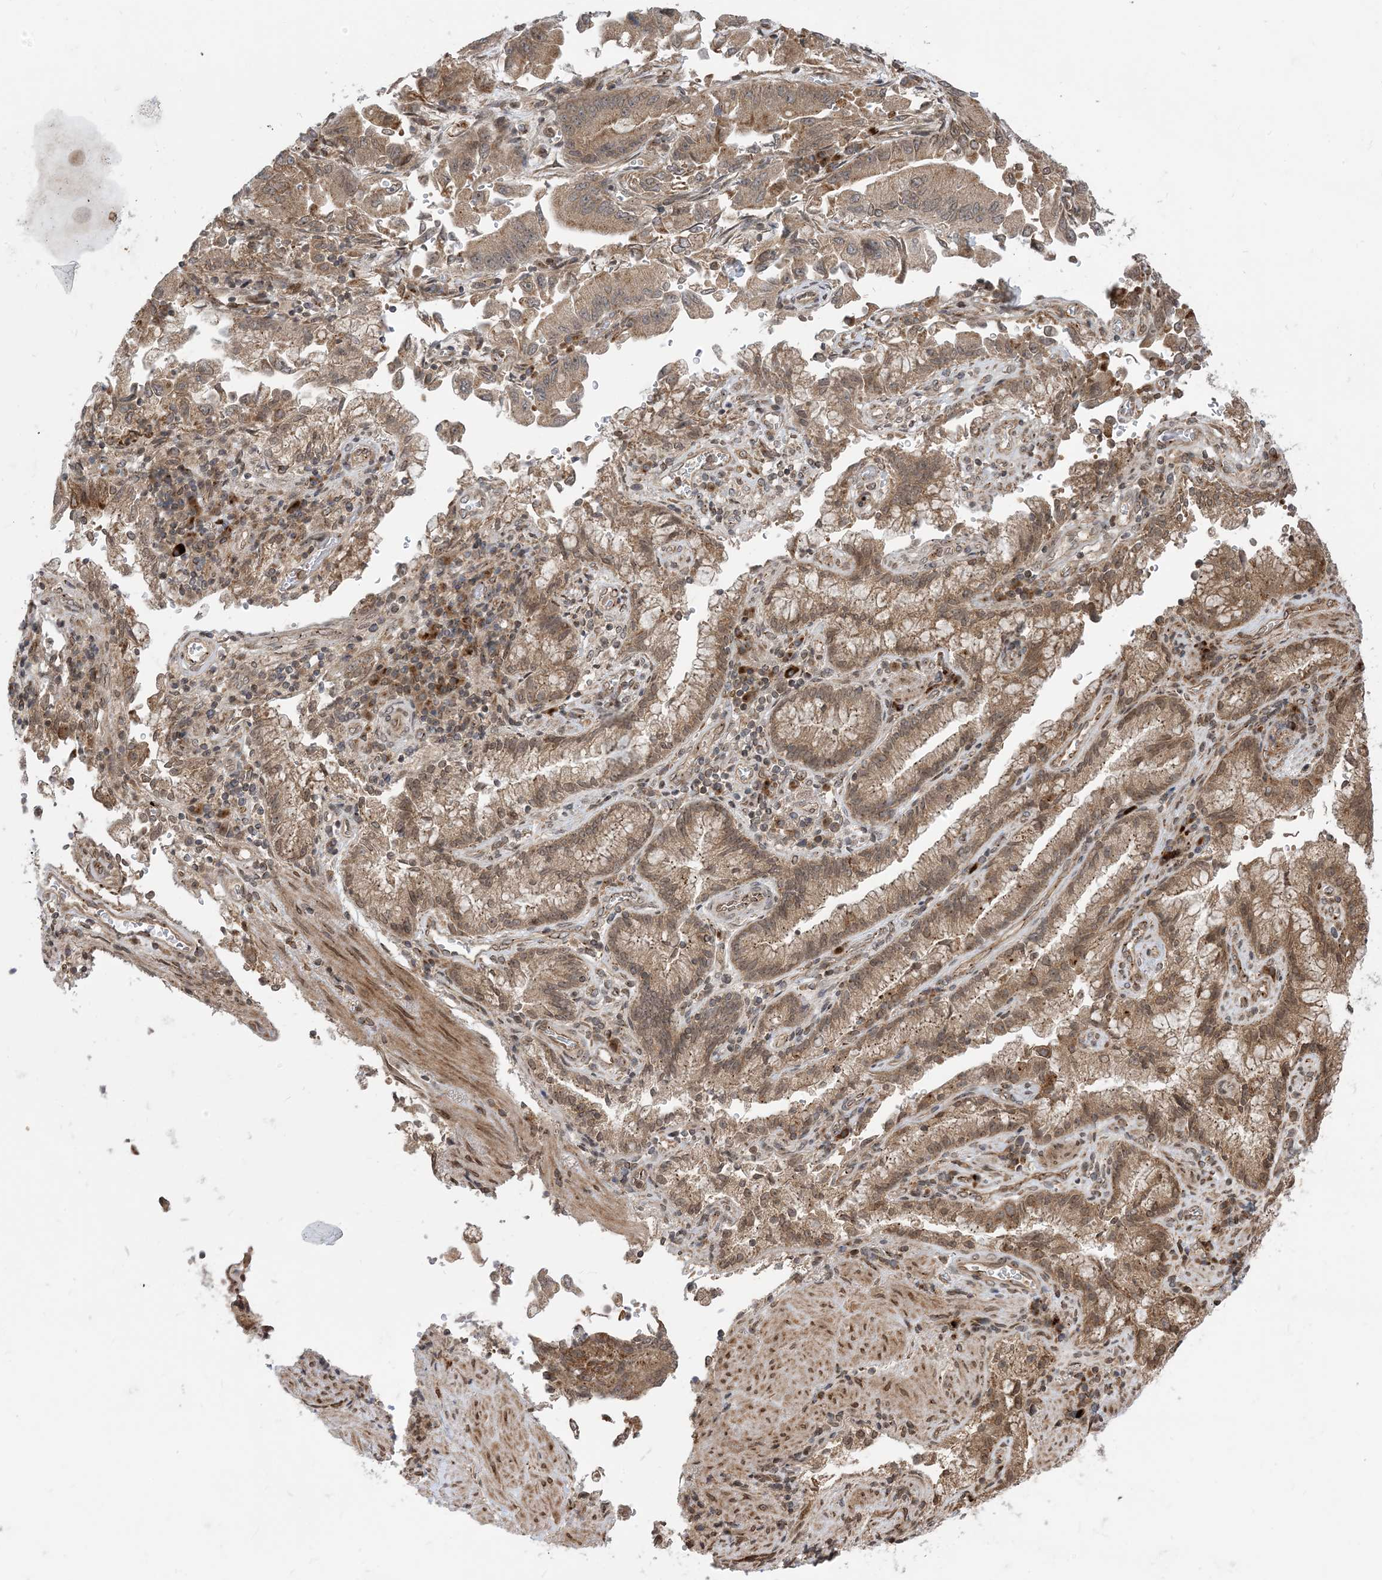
{"staining": {"intensity": "moderate", "quantity": ">75%", "location": "cytoplasmic/membranous,nuclear"}, "tissue": "stomach cancer", "cell_type": "Tumor cells", "image_type": "cancer", "snomed": [{"axis": "morphology", "description": "Adenocarcinoma, NOS"}, {"axis": "topography", "description": "Stomach"}], "caption": "Brown immunohistochemical staining in stomach cancer (adenocarcinoma) shows moderate cytoplasmic/membranous and nuclear expression in approximately >75% of tumor cells.", "gene": "CASP4", "patient": {"sex": "male", "age": 62}}